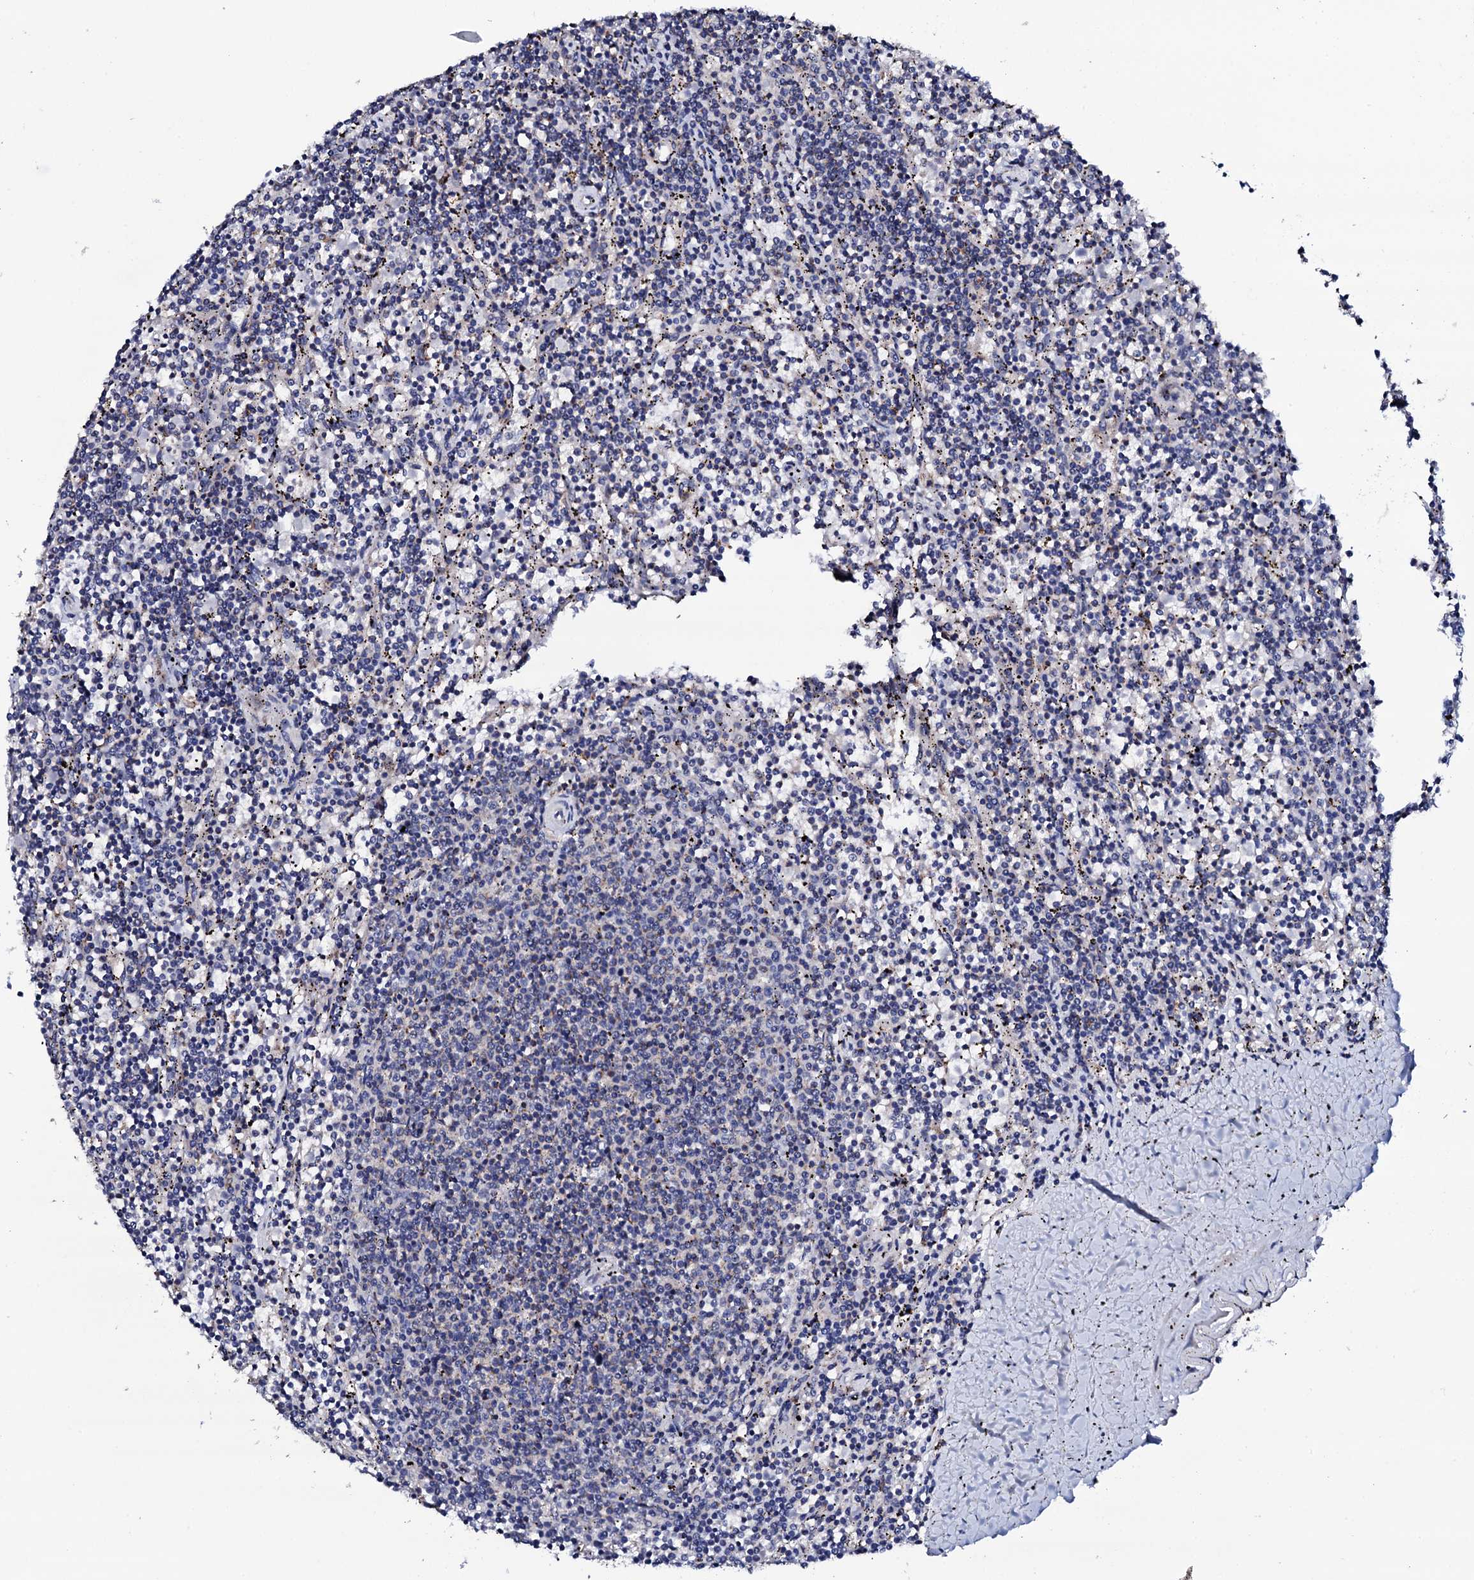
{"staining": {"intensity": "negative", "quantity": "none", "location": "none"}, "tissue": "lymphoma", "cell_type": "Tumor cells", "image_type": "cancer", "snomed": [{"axis": "morphology", "description": "Malignant lymphoma, non-Hodgkin's type, Low grade"}, {"axis": "topography", "description": "Spleen"}], "caption": "Tumor cells show no significant staining in malignant lymphoma, non-Hodgkin's type (low-grade).", "gene": "TCAF2", "patient": {"sex": "female", "age": 50}}